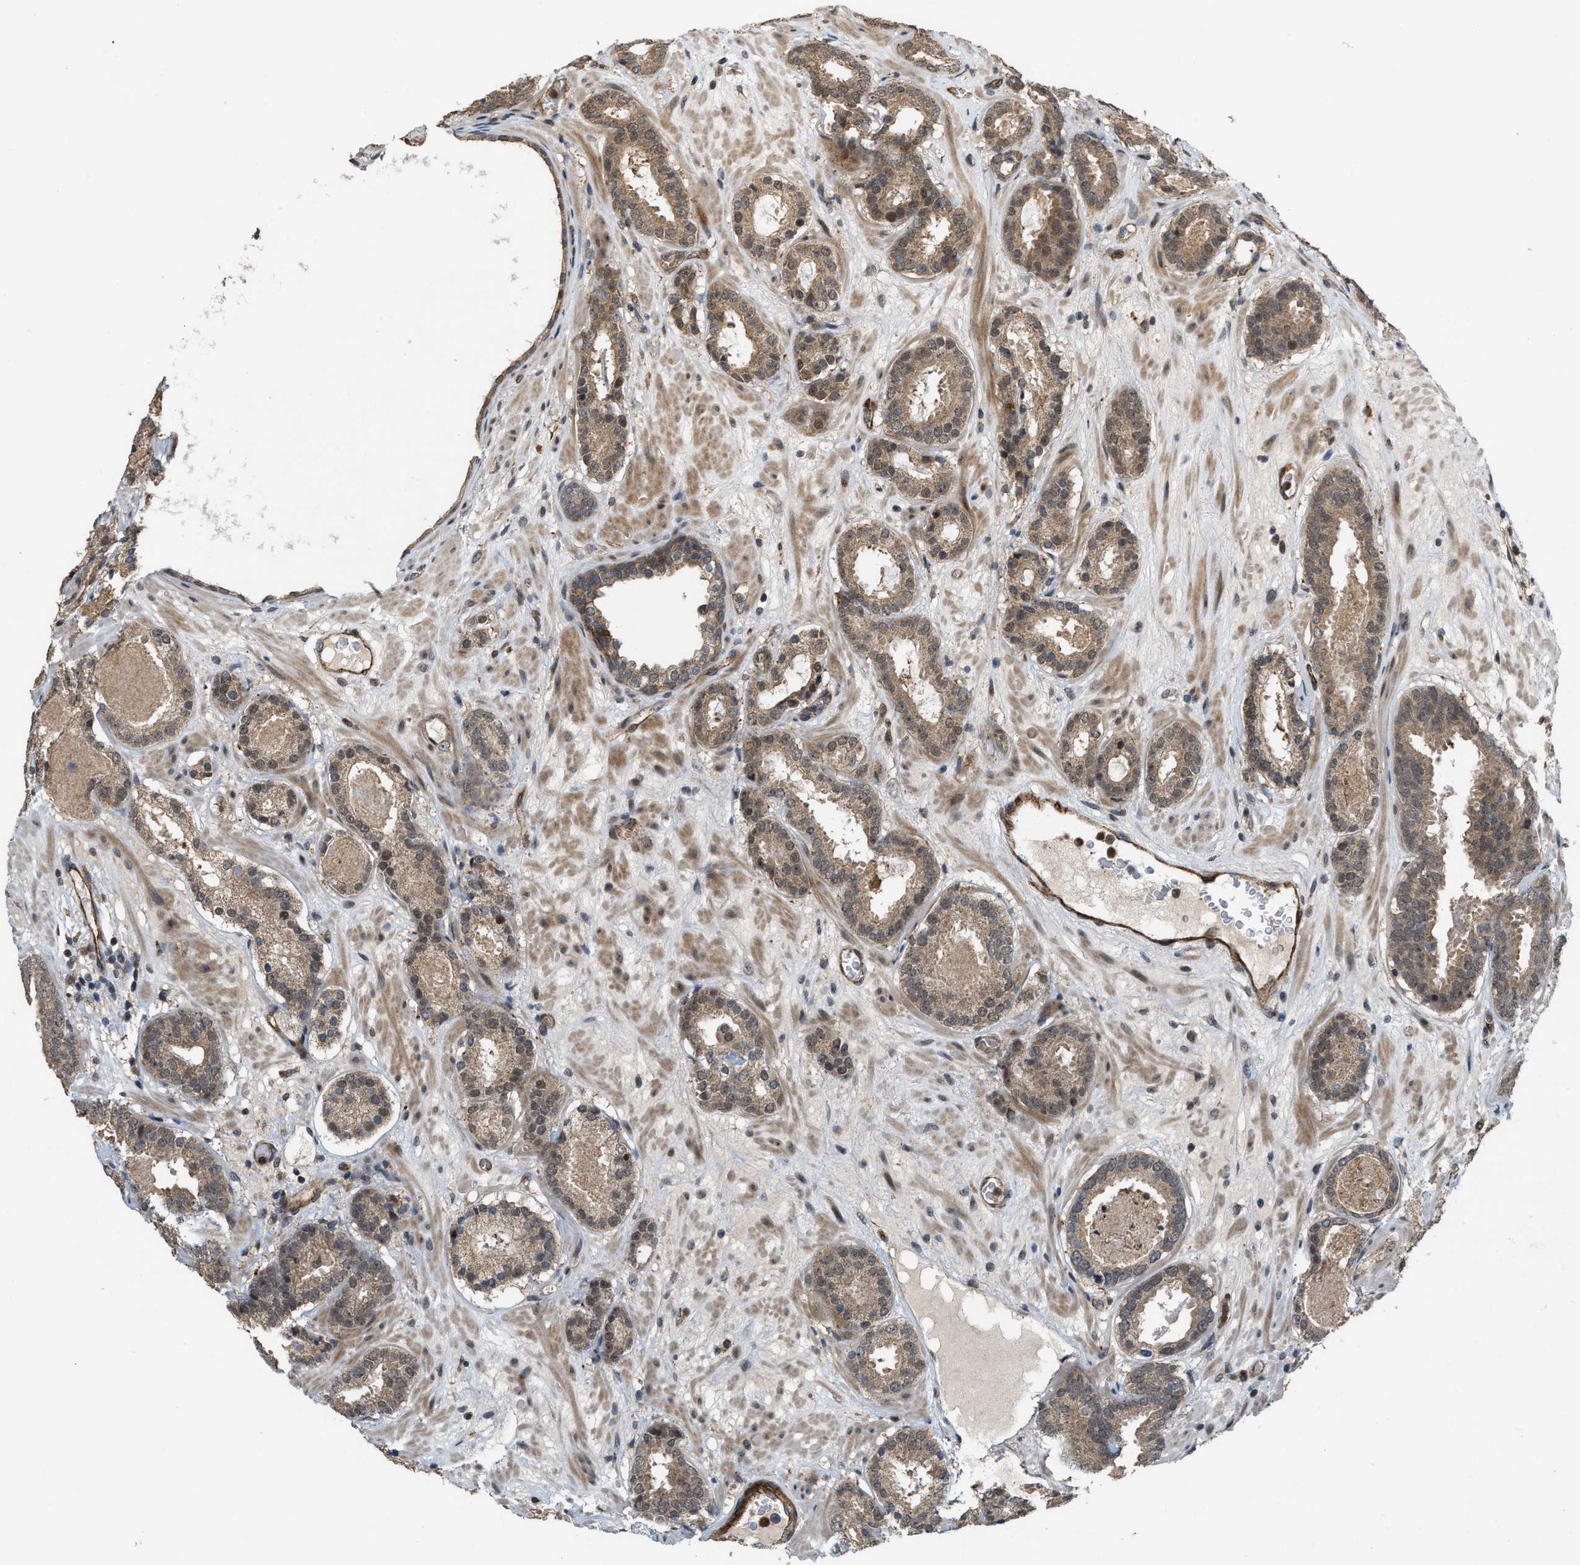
{"staining": {"intensity": "moderate", "quantity": ">75%", "location": "cytoplasmic/membranous"}, "tissue": "prostate cancer", "cell_type": "Tumor cells", "image_type": "cancer", "snomed": [{"axis": "morphology", "description": "Adenocarcinoma, Low grade"}, {"axis": "topography", "description": "Prostate"}], "caption": "Immunohistochemical staining of human prostate cancer exhibits moderate cytoplasmic/membranous protein positivity in approximately >75% of tumor cells.", "gene": "DPF2", "patient": {"sex": "male", "age": 69}}